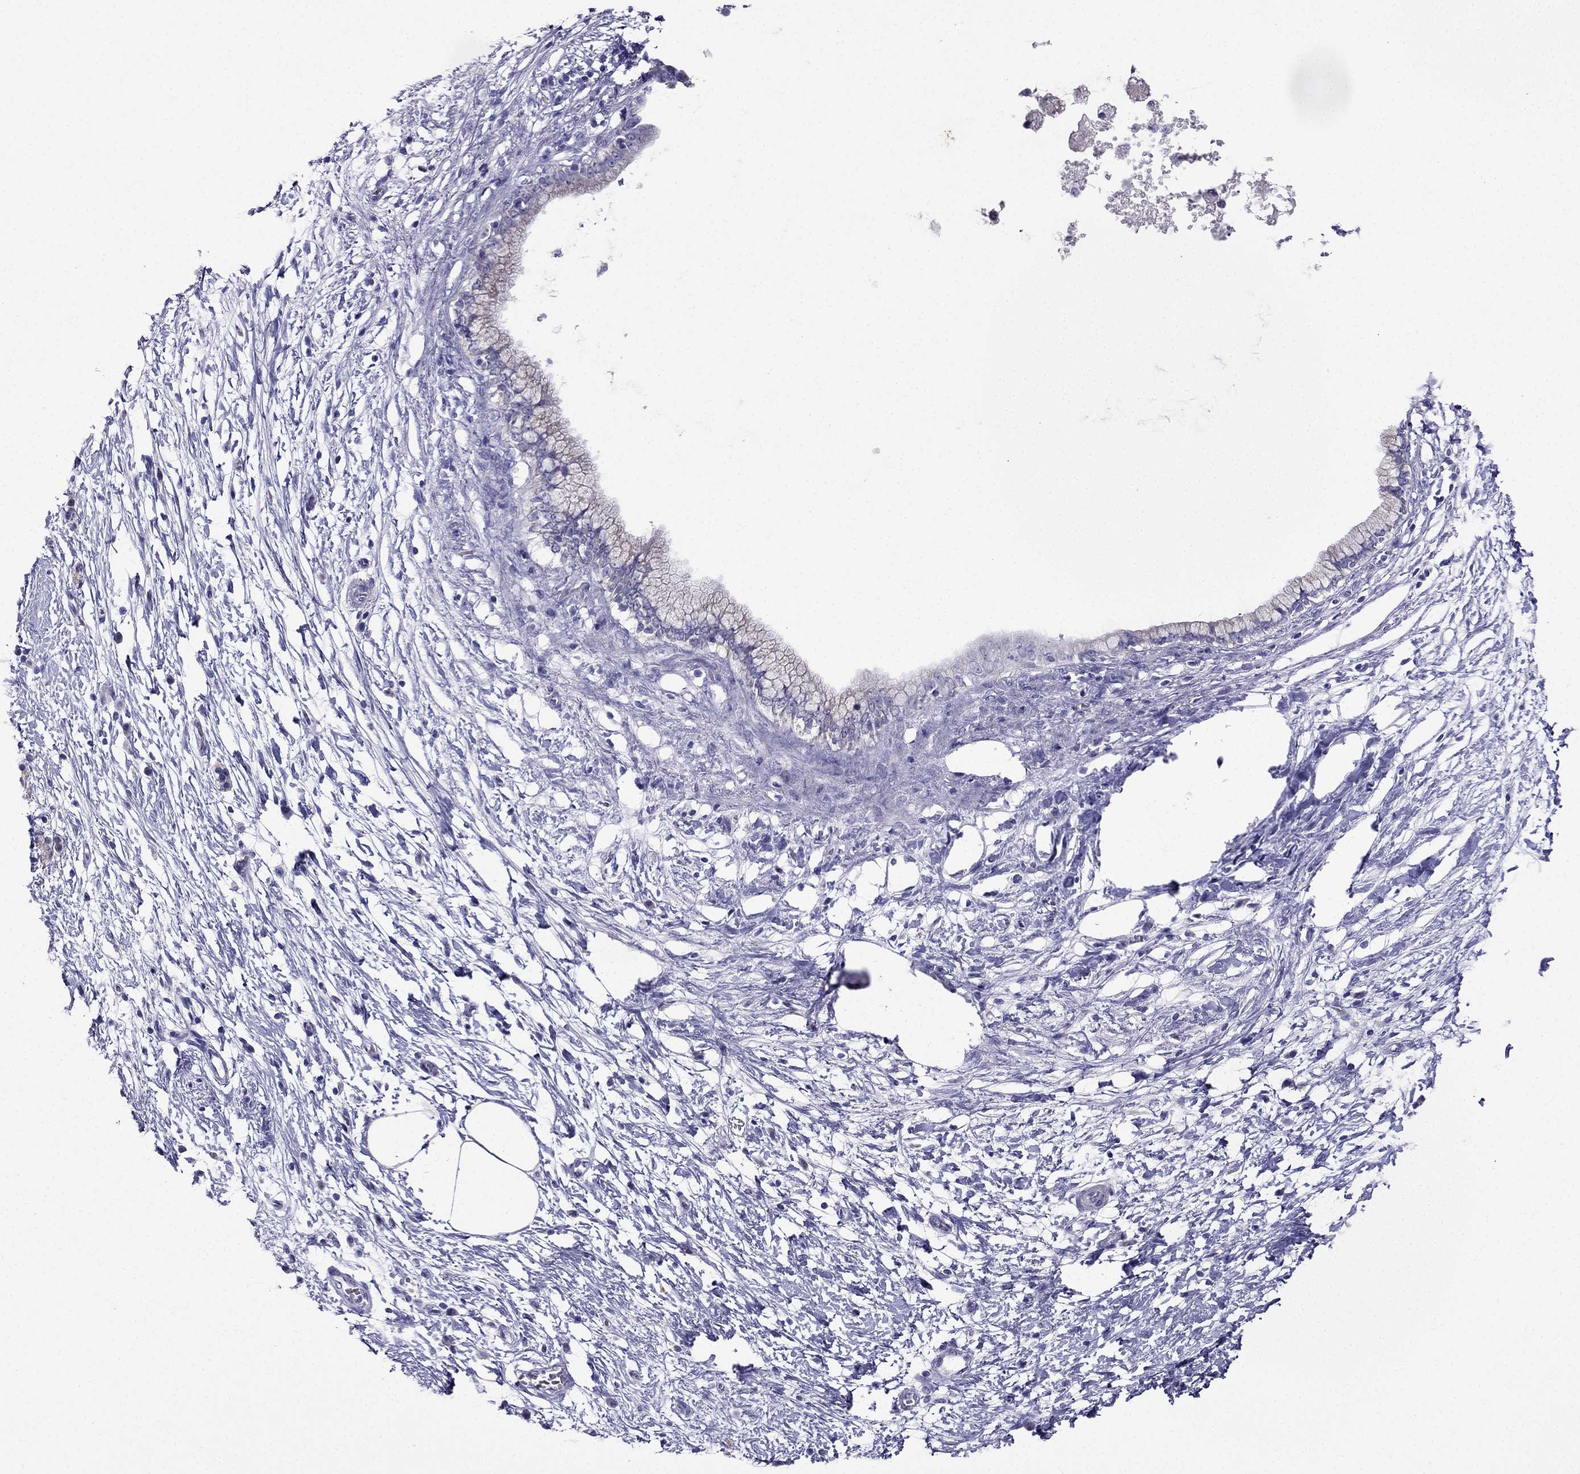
{"staining": {"intensity": "negative", "quantity": "none", "location": "none"}, "tissue": "pancreatic cancer", "cell_type": "Tumor cells", "image_type": "cancer", "snomed": [{"axis": "morphology", "description": "Adenocarcinoma, NOS"}, {"axis": "topography", "description": "Pancreas"}], "caption": "Image shows no protein expression in tumor cells of pancreatic adenocarcinoma tissue.", "gene": "KIF5A", "patient": {"sex": "female", "age": 72}}